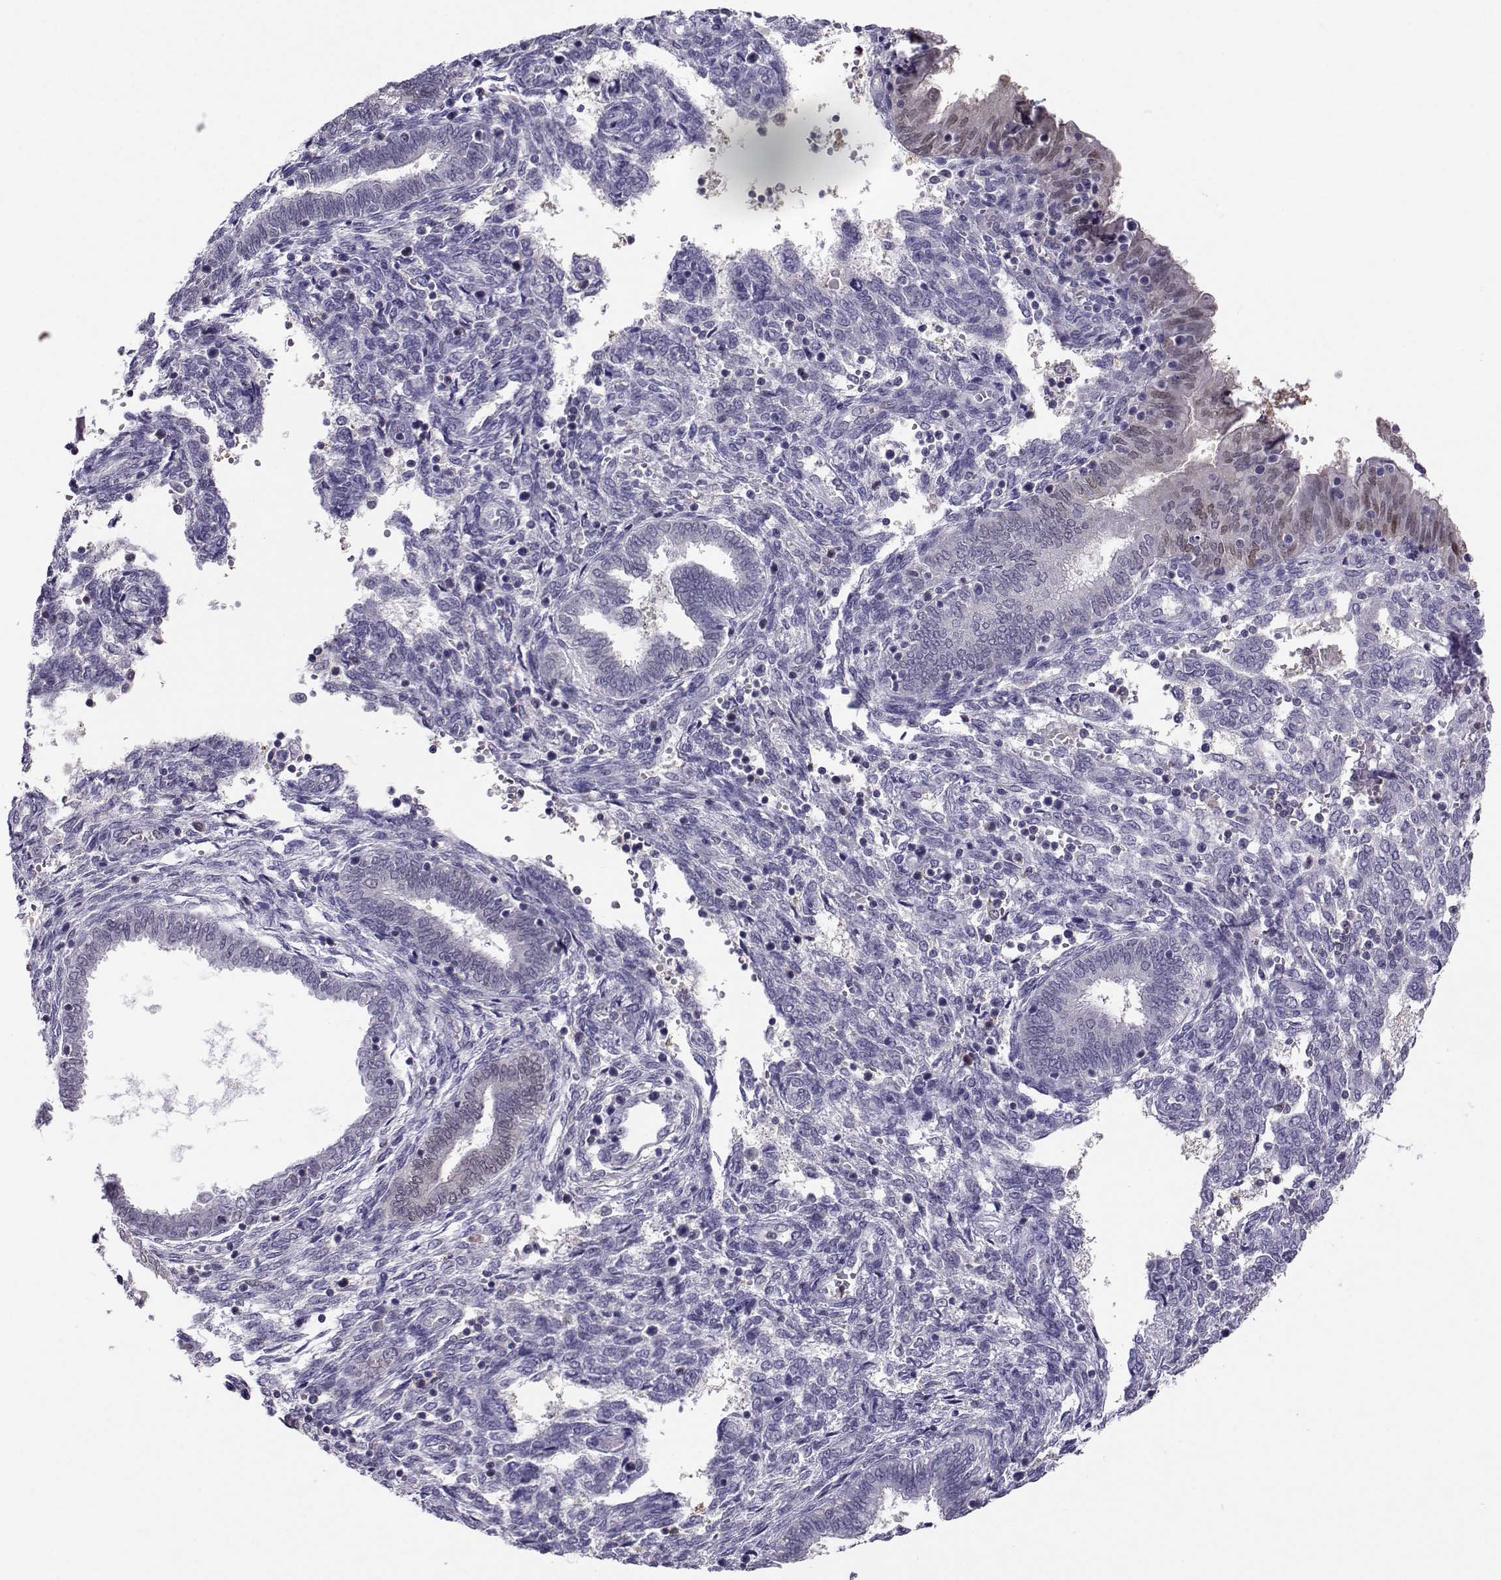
{"staining": {"intensity": "negative", "quantity": "none", "location": "none"}, "tissue": "endometrium", "cell_type": "Cells in endometrial stroma", "image_type": "normal", "snomed": [{"axis": "morphology", "description": "Normal tissue, NOS"}, {"axis": "topography", "description": "Endometrium"}], "caption": "High power microscopy histopathology image of an IHC histopathology image of normal endometrium, revealing no significant positivity in cells in endometrial stroma.", "gene": "PGK1", "patient": {"sex": "female", "age": 42}}